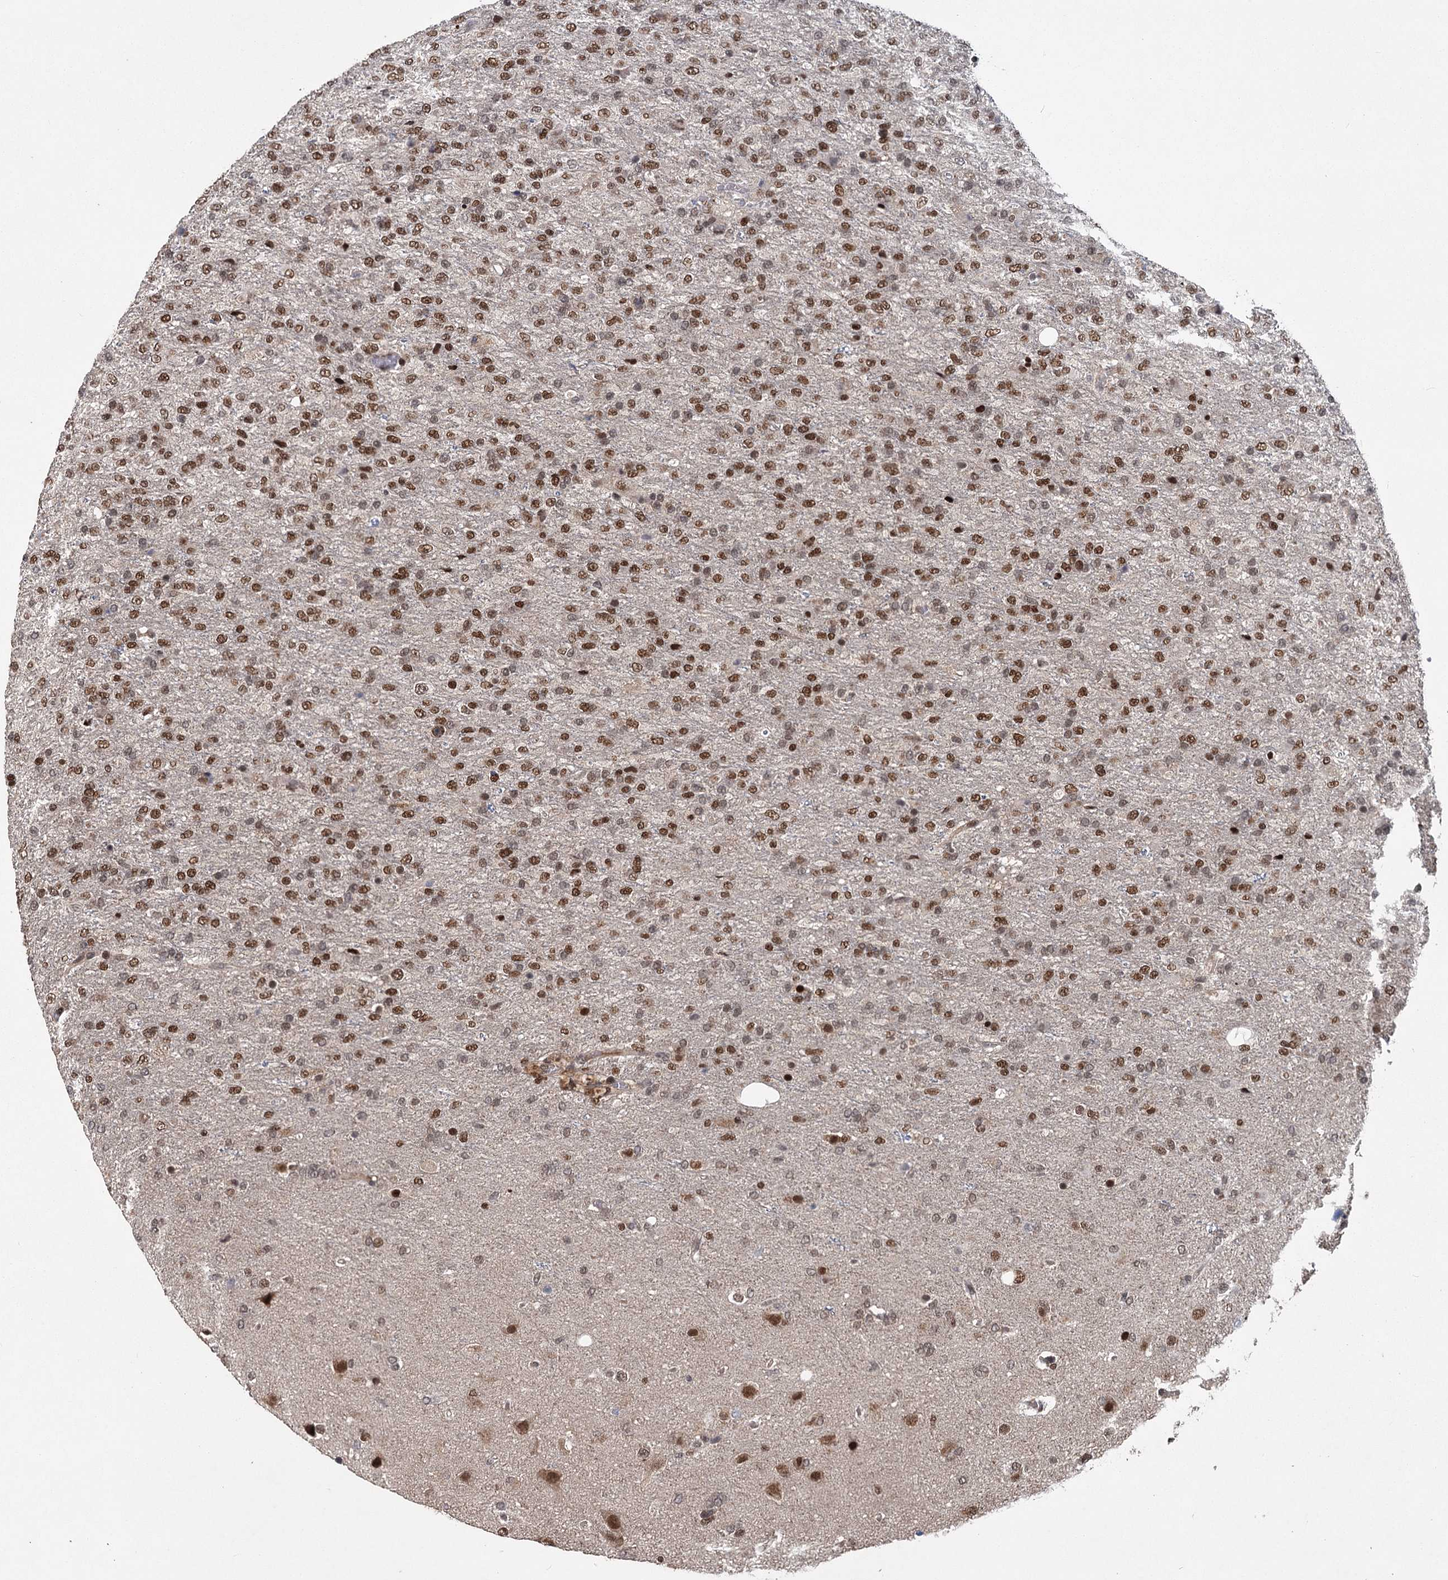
{"staining": {"intensity": "moderate", "quantity": ">75%", "location": "nuclear"}, "tissue": "glioma", "cell_type": "Tumor cells", "image_type": "cancer", "snomed": [{"axis": "morphology", "description": "Glioma, malignant, High grade"}, {"axis": "topography", "description": "Brain"}], "caption": "A micrograph of glioma stained for a protein reveals moderate nuclear brown staining in tumor cells. (brown staining indicates protein expression, while blue staining denotes nuclei).", "gene": "MYG1", "patient": {"sex": "female", "age": 74}}